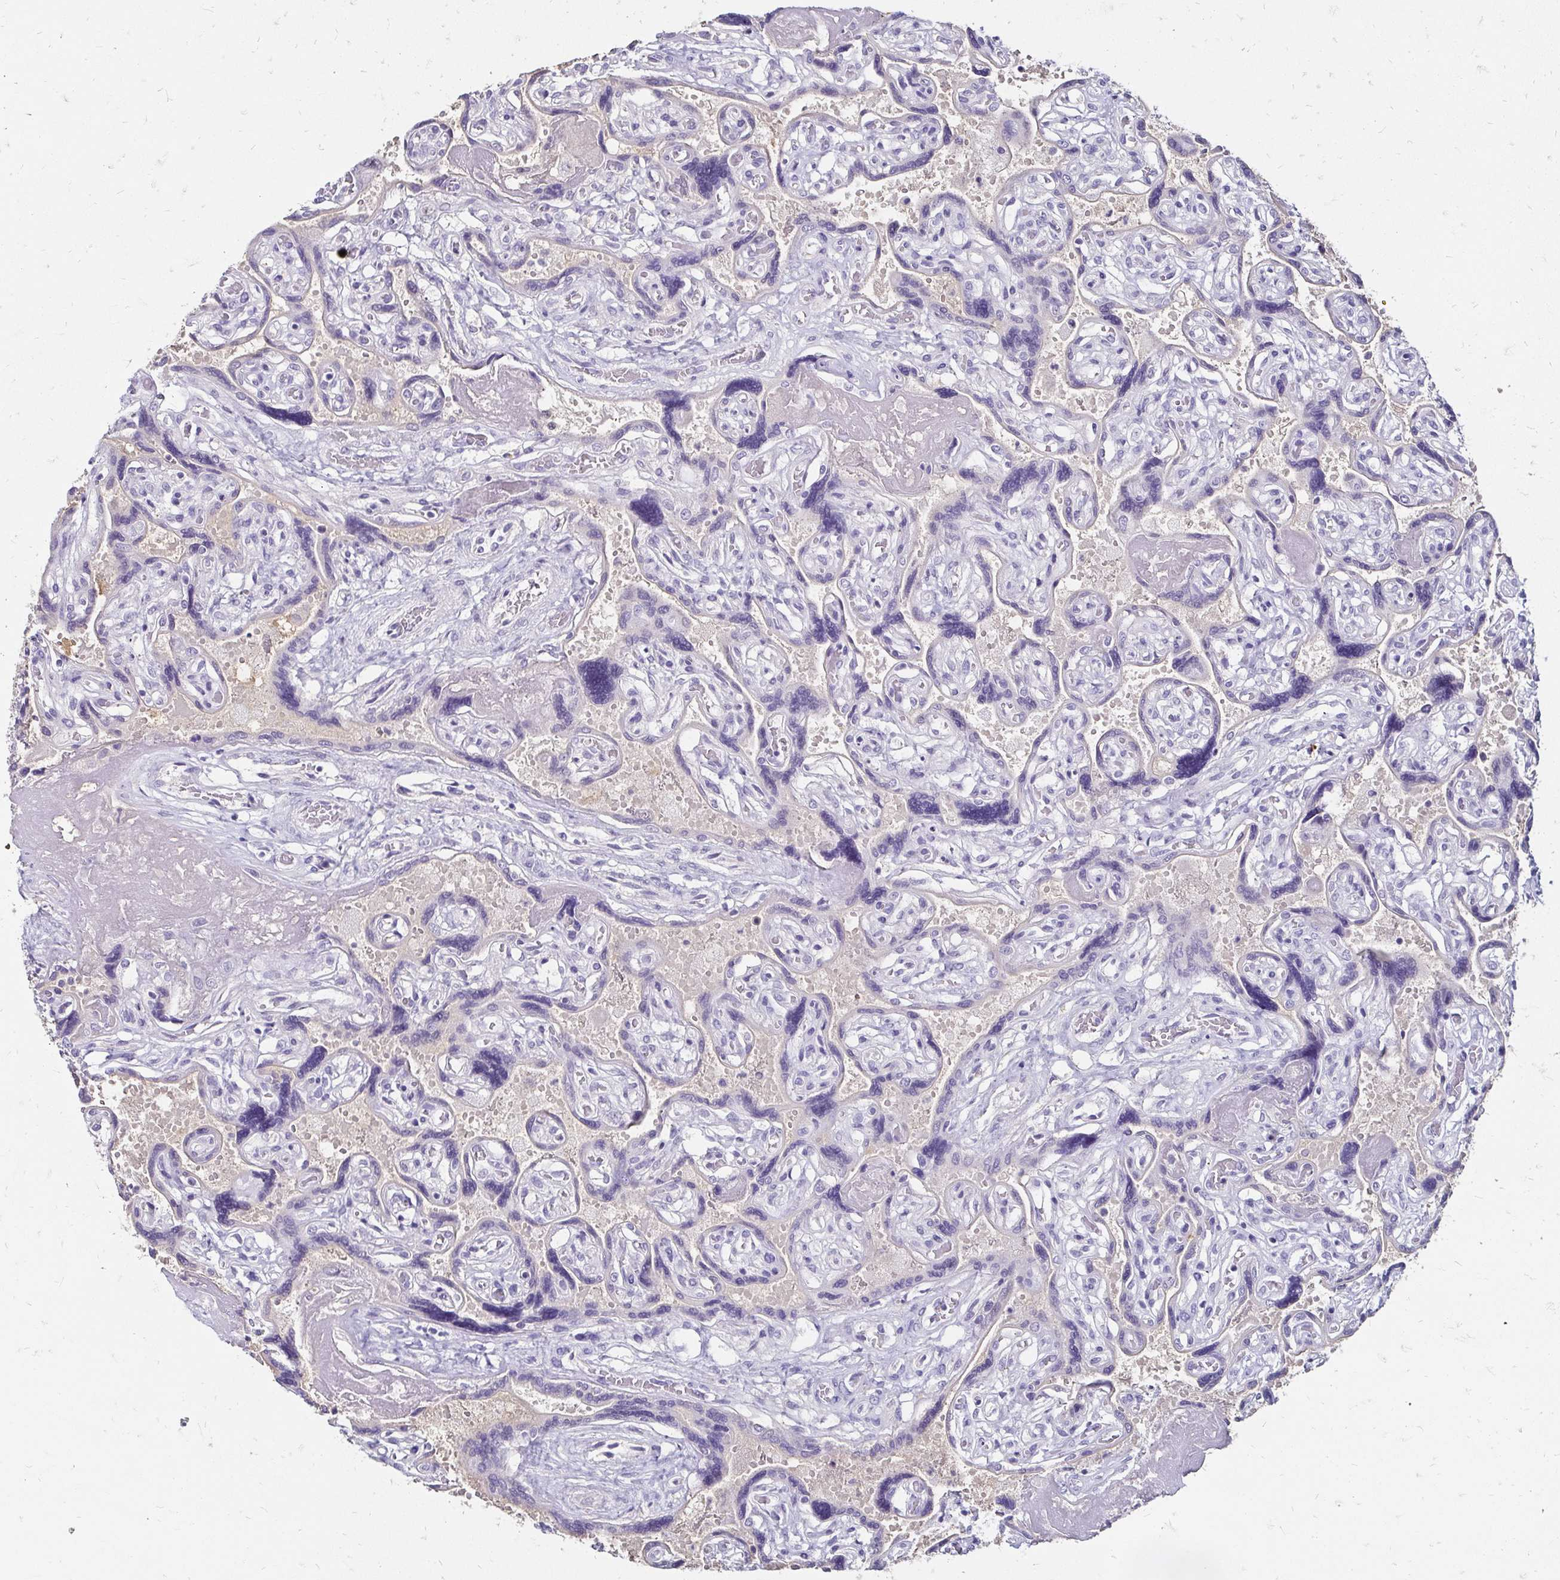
{"staining": {"intensity": "negative", "quantity": "none", "location": "none"}, "tissue": "placenta", "cell_type": "Decidual cells", "image_type": "normal", "snomed": [{"axis": "morphology", "description": "Normal tissue, NOS"}, {"axis": "topography", "description": "Placenta"}], "caption": "An image of human placenta is negative for staining in decidual cells. (DAB IHC visualized using brightfield microscopy, high magnification).", "gene": "SCG3", "patient": {"sex": "female", "age": 32}}